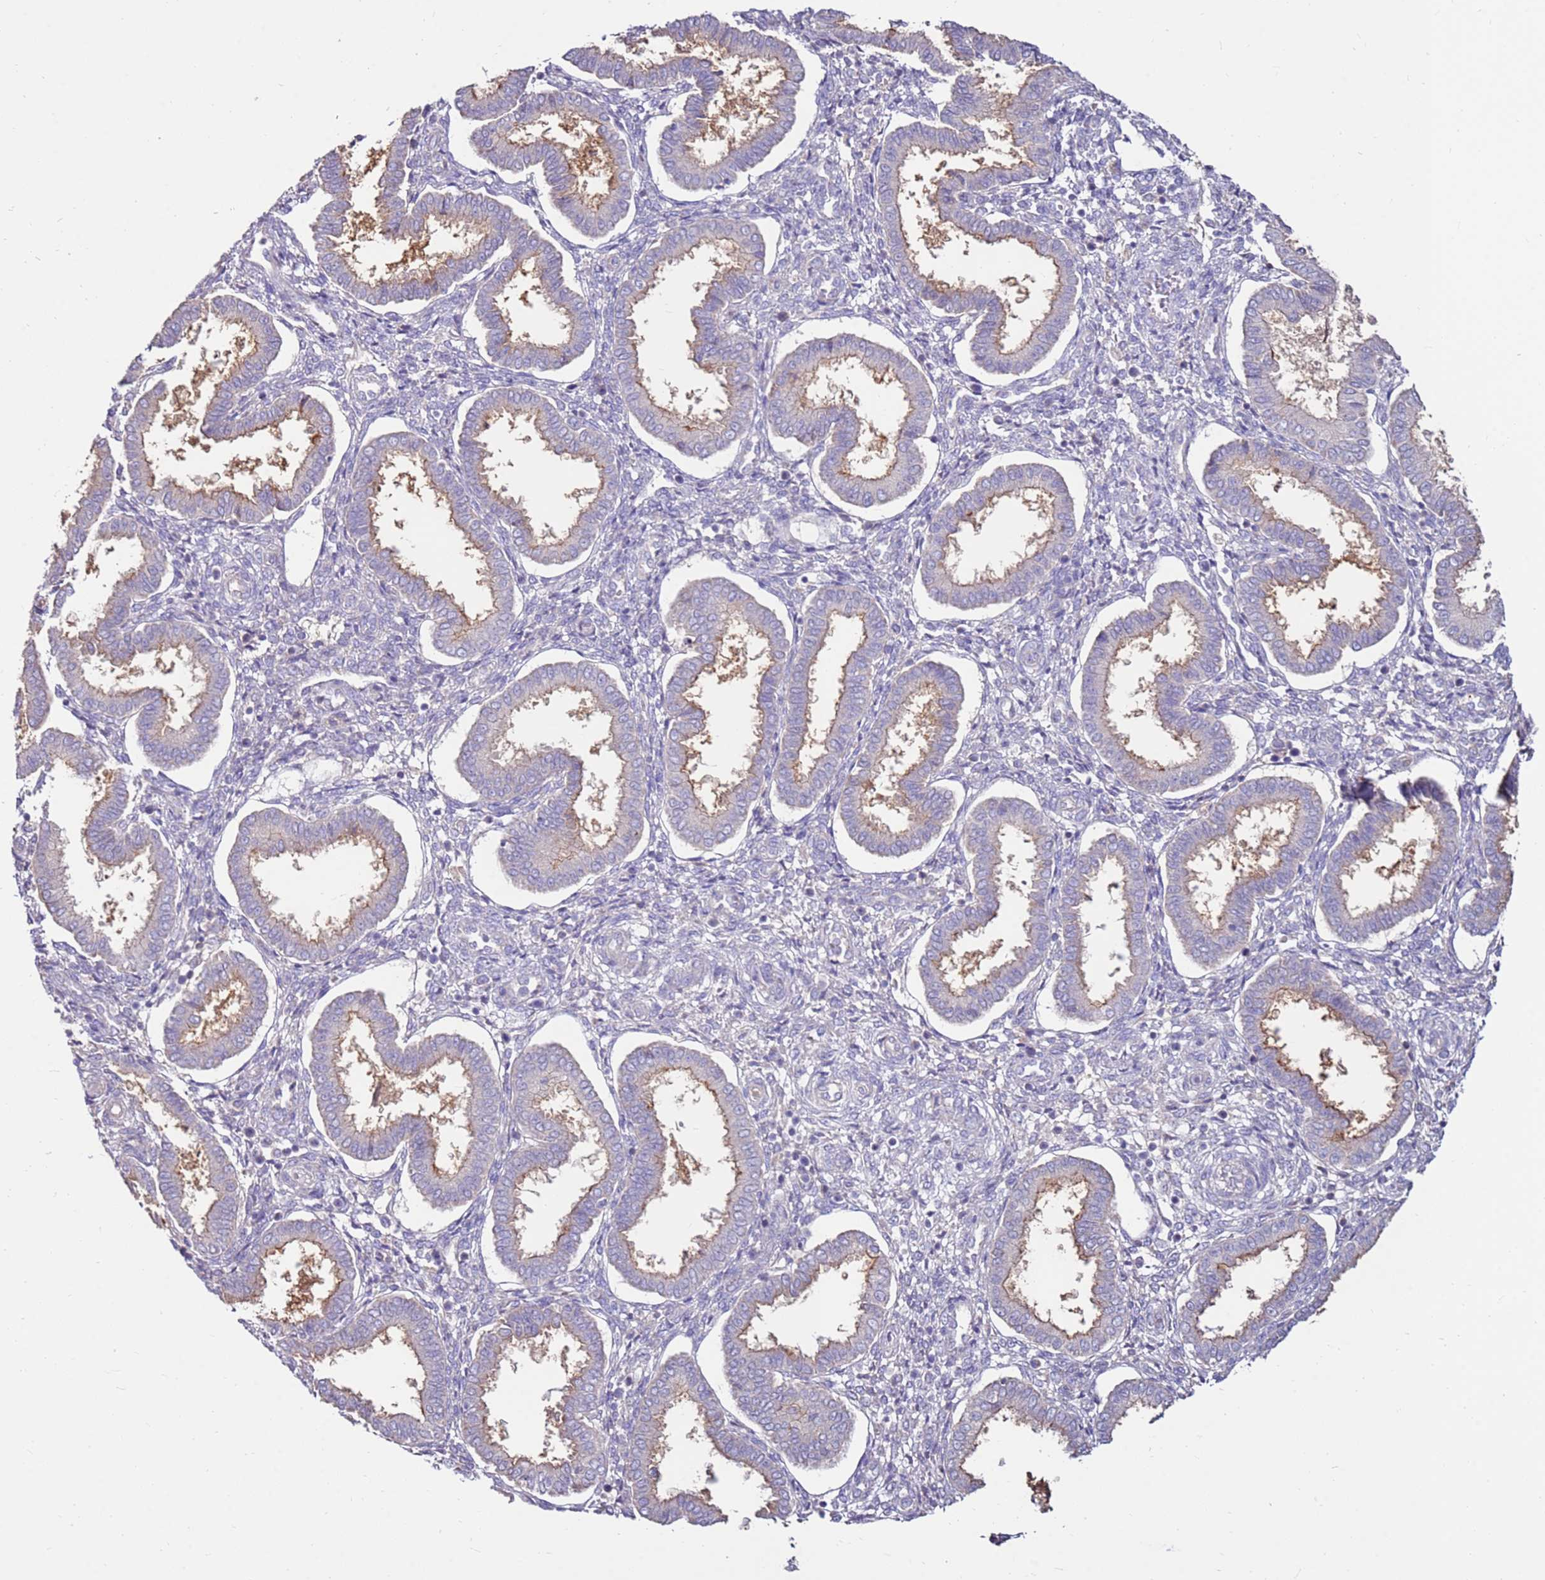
{"staining": {"intensity": "negative", "quantity": "none", "location": "none"}, "tissue": "endometrium", "cell_type": "Cells in endometrial stroma", "image_type": "normal", "snomed": [{"axis": "morphology", "description": "Normal tissue, NOS"}, {"axis": "topography", "description": "Endometrium"}], "caption": "The histopathology image displays no staining of cells in endometrial stroma in normal endometrium. Brightfield microscopy of immunohistochemistry stained with DAB (3,3'-diaminobenzidine) (brown) and hematoxylin (blue), captured at high magnification.", "gene": "SLC44A4", "patient": {"sex": "female", "age": 24}}